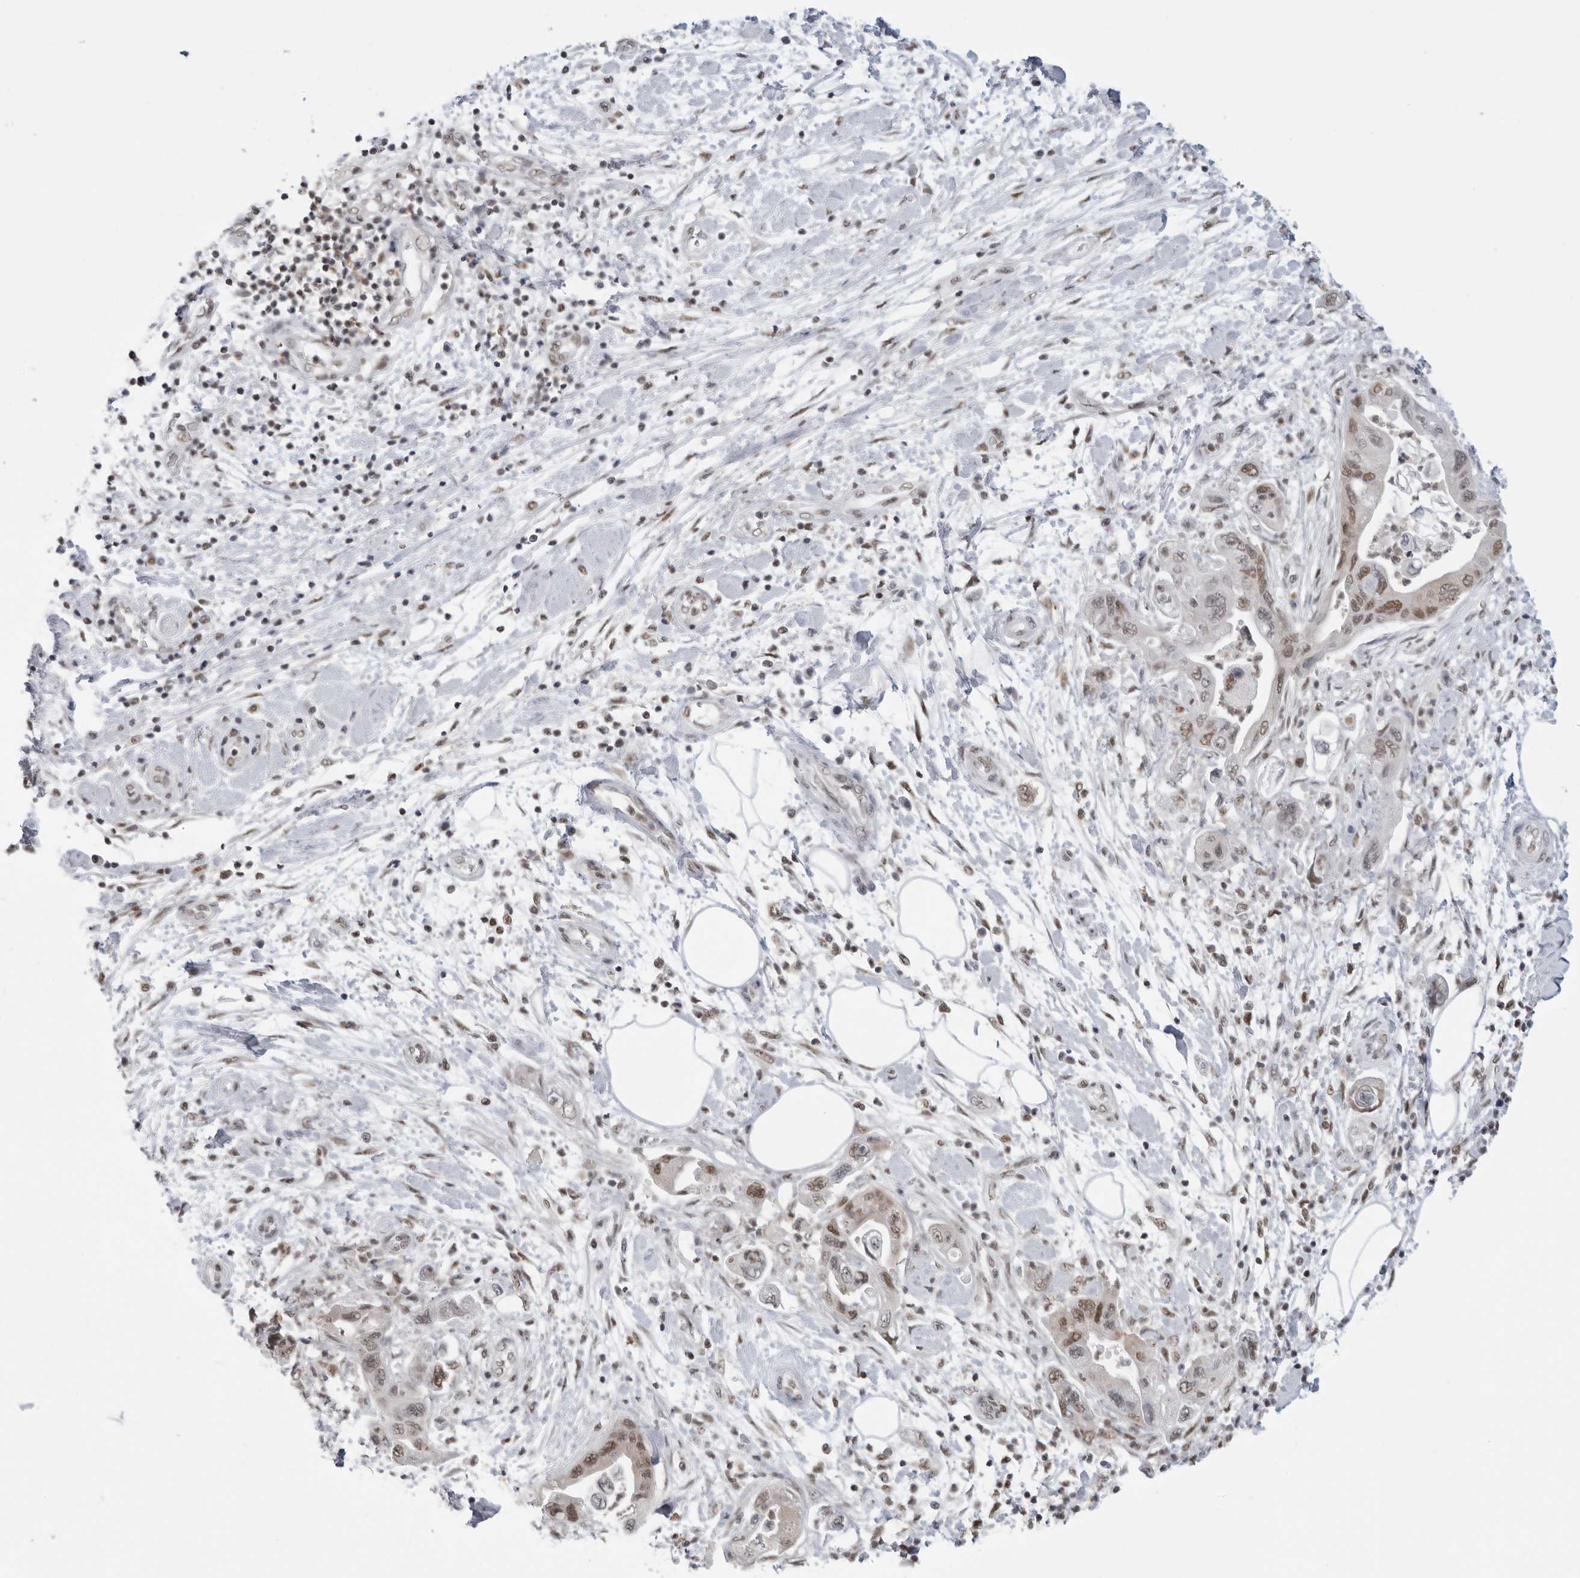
{"staining": {"intensity": "moderate", "quantity": ">75%", "location": "nuclear"}, "tissue": "pancreatic cancer", "cell_type": "Tumor cells", "image_type": "cancer", "snomed": [{"axis": "morphology", "description": "Adenocarcinoma, NOS"}, {"axis": "topography", "description": "Pancreas"}], "caption": "This is an image of immunohistochemistry staining of pancreatic adenocarcinoma, which shows moderate positivity in the nuclear of tumor cells.", "gene": "RPA2", "patient": {"sex": "female", "age": 73}}